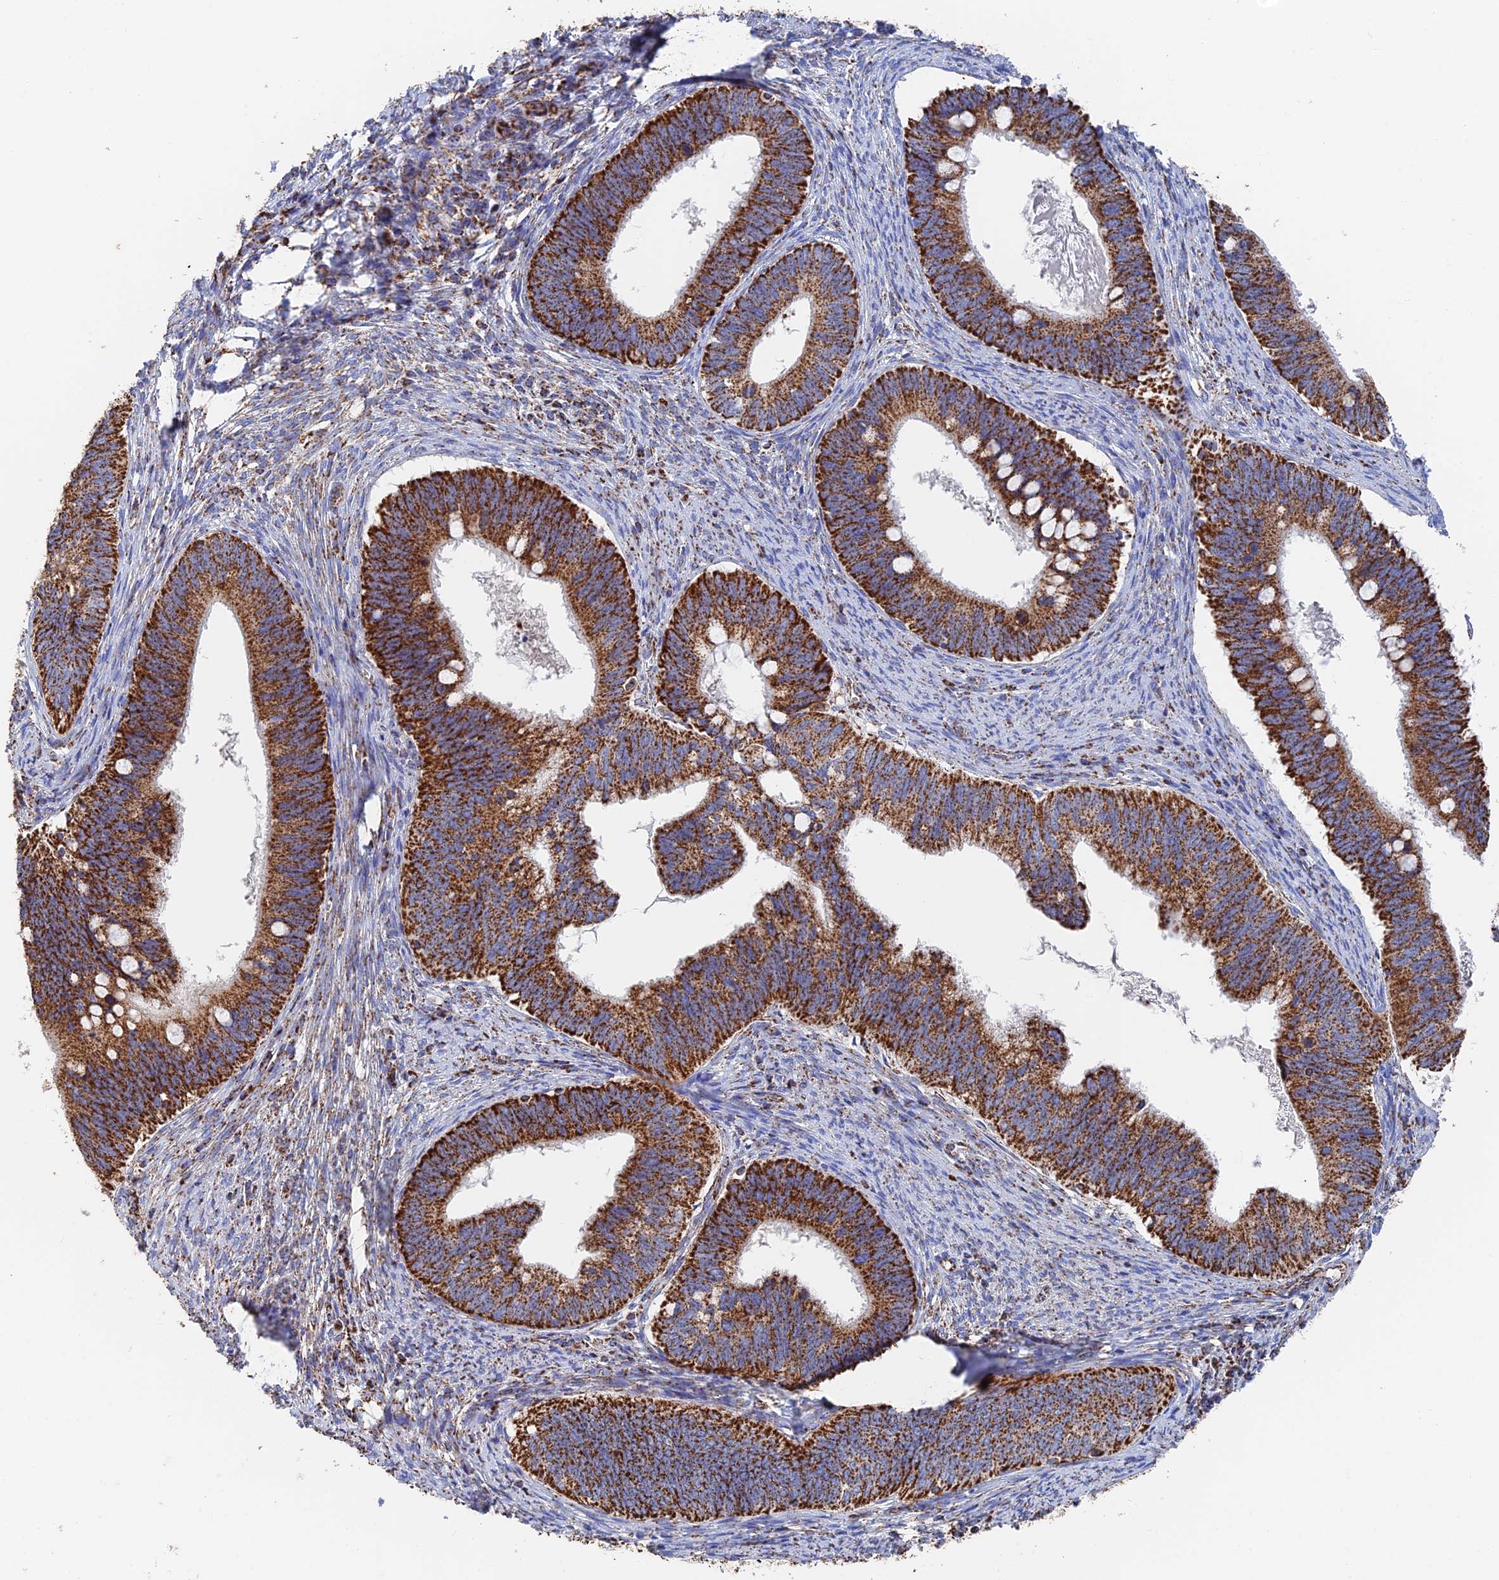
{"staining": {"intensity": "strong", "quantity": ">75%", "location": "cytoplasmic/membranous"}, "tissue": "cervical cancer", "cell_type": "Tumor cells", "image_type": "cancer", "snomed": [{"axis": "morphology", "description": "Adenocarcinoma, NOS"}, {"axis": "topography", "description": "Cervix"}], "caption": "Protein staining displays strong cytoplasmic/membranous staining in approximately >75% of tumor cells in cervical cancer (adenocarcinoma).", "gene": "HAUS8", "patient": {"sex": "female", "age": 42}}